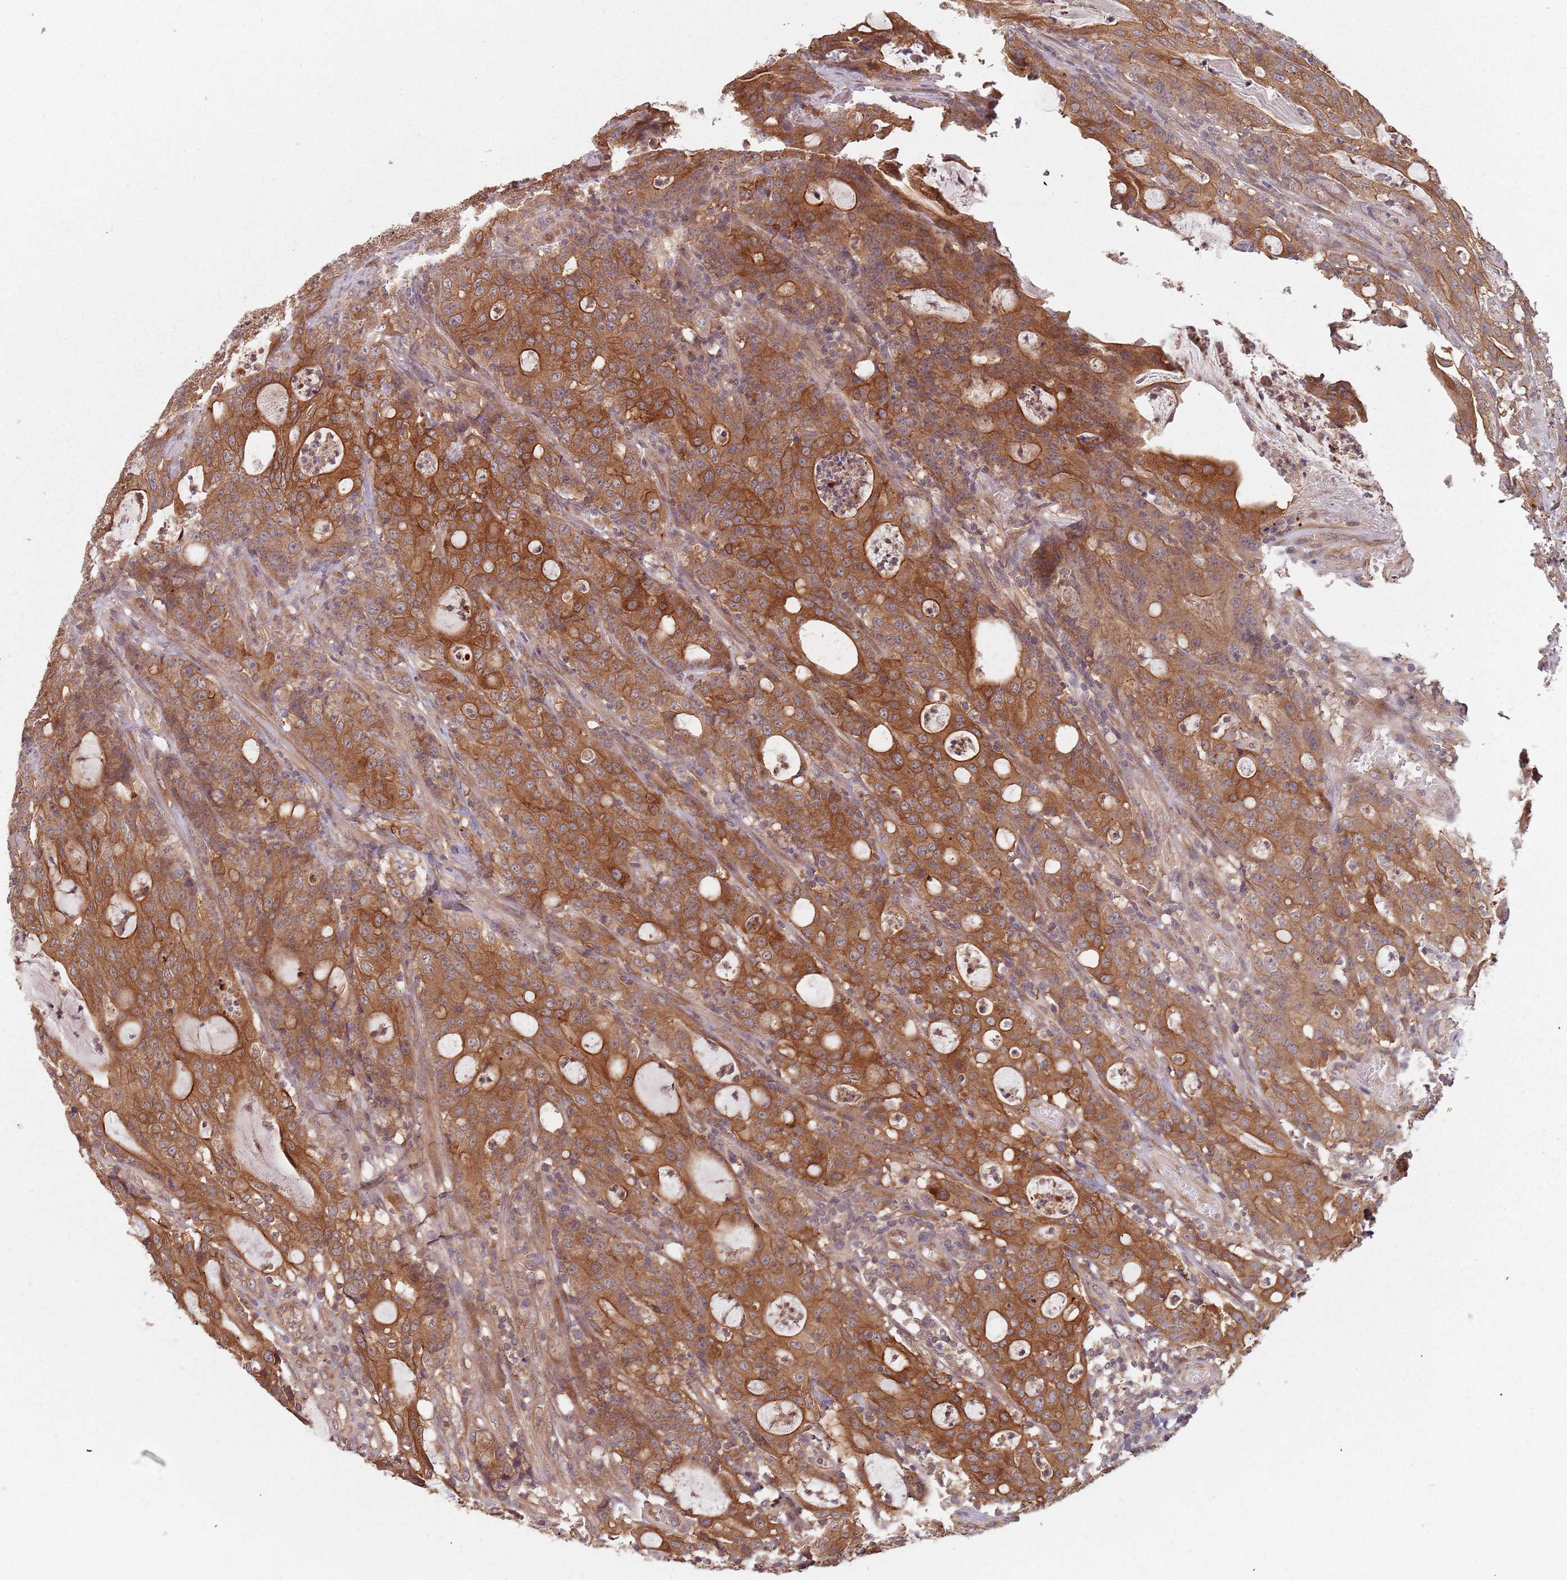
{"staining": {"intensity": "moderate", "quantity": ">75%", "location": "cytoplasmic/membranous"}, "tissue": "colorectal cancer", "cell_type": "Tumor cells", "image_type": "cancer", "snomed": [{"axis": "morphology", "description": "Adenocarcinoma, NOS"}, {"axis": "topography", "description": "Colon"}], "caption": "Tumor cells display moderate cytoplasmic/membranous positivity in approximately >75% of cells in colorectal cancer. Nuclei are stained in blue.", "gene": "C3orf14", "patient": {"sex": "male", "age": 83}}